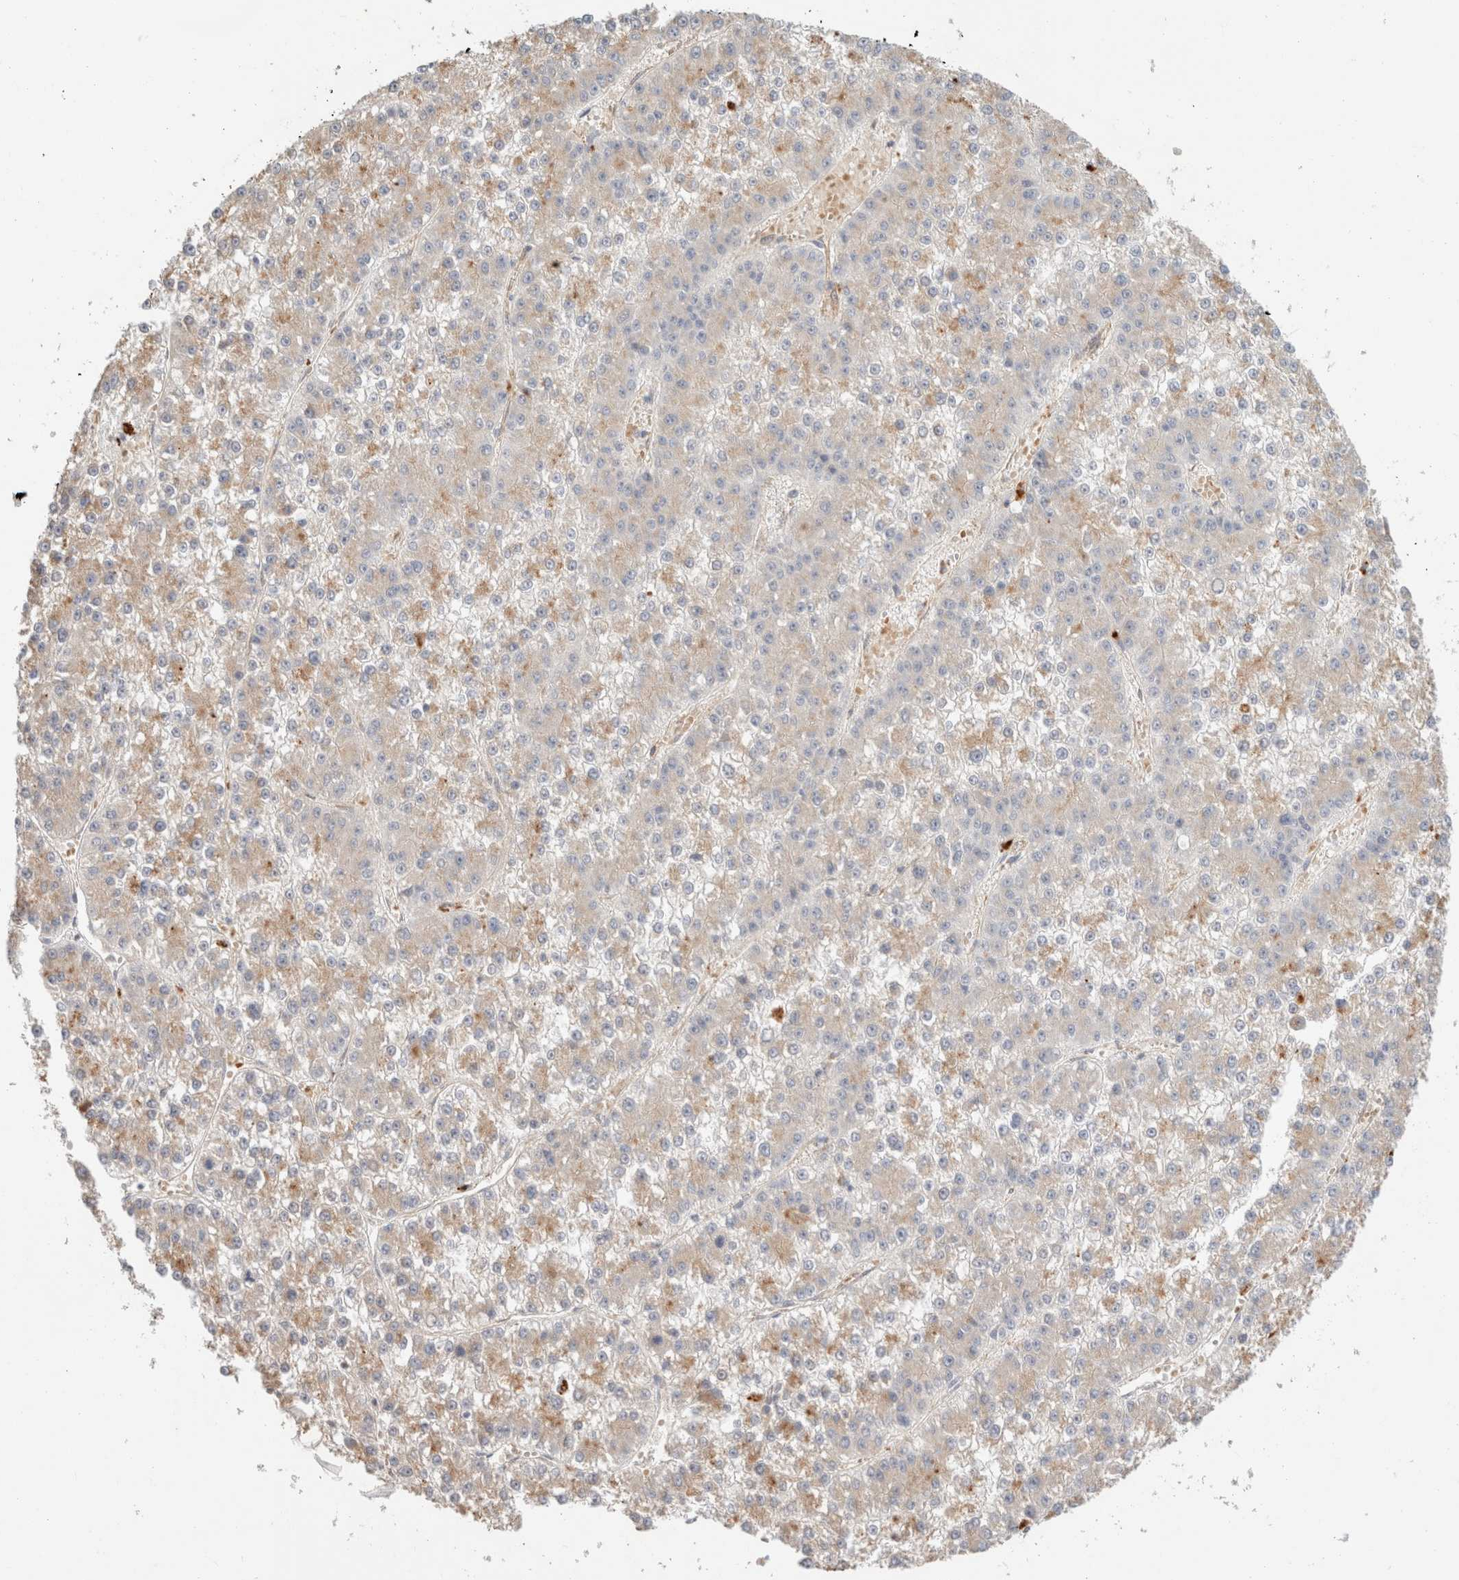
{"staining": {"intensity": "weak", "quantity": "25%-75%", "location": "cytoplasmic/membranous"}, "tissue": "liver cancer", "cell_type": "Tumor cells", "image_type": "cancer", "snomed": [{"axis": "morphology", "description": "Carcinoma, Hepatocellular, NOS"}, {"axis": "topography", "description": "Liver"}], "caption": "Immunohistochemical staining of liver hepatocellular carcinoma demonstrates low levels of weak cytoplasmic/membranous expression in about 25%-75% of tumor cells.", "gene": "CA13", "patient": {"sex": "female", "age": 73}}